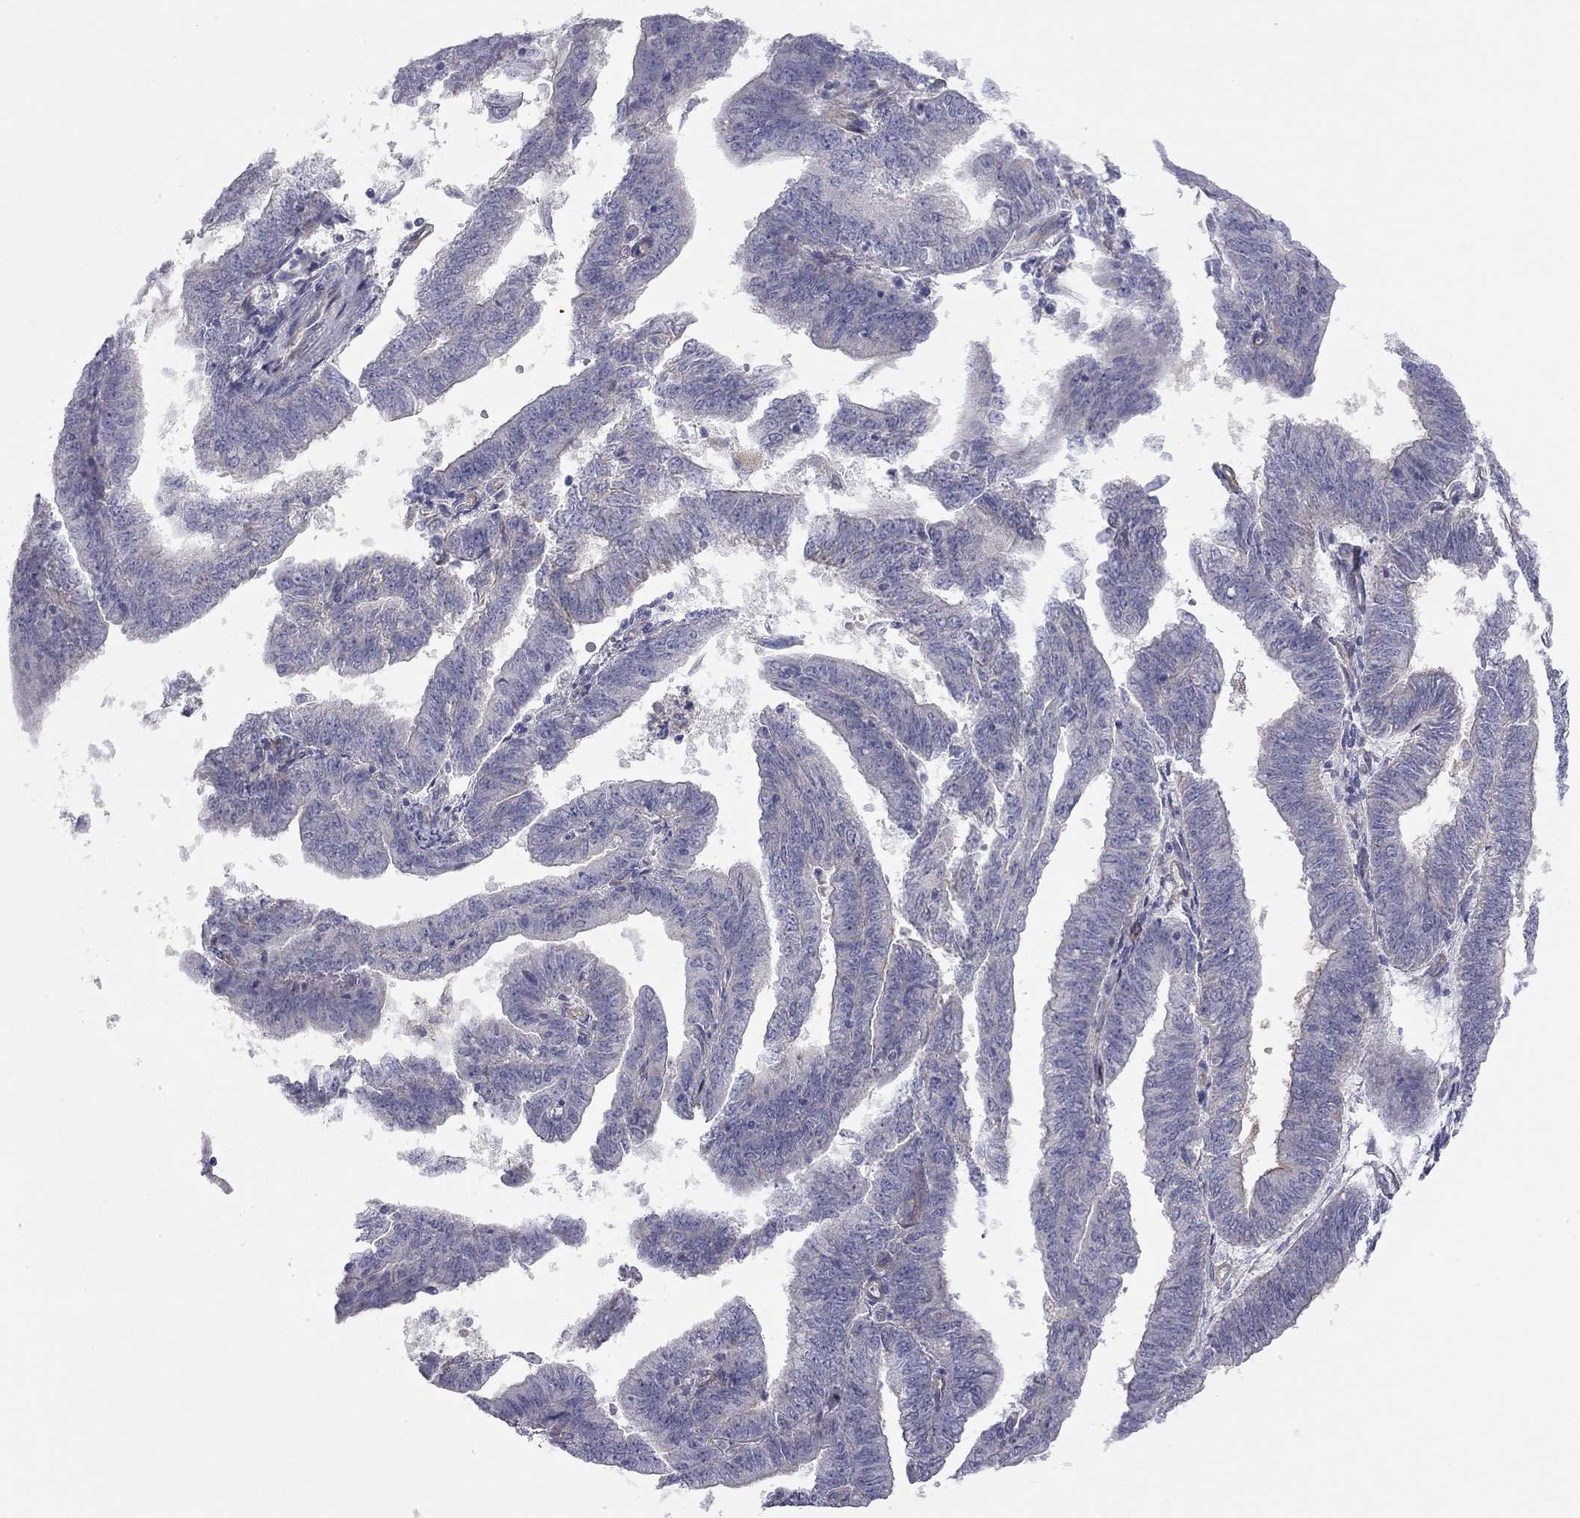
{"staining": {"intensity": "negative", "quantity": "none", "location": "none"}, "tissue": "endometrial cancer", "cell_type": "Tumor cells", "image_type": "cancer", "snomed": [{"axis": "morphology", "description": "Adenocarcinoma, NOS"}, {"axis": "topography", "description": "Endometrium"}], "caption": "High power microscopy histopathology image of an immunohistochemistry micrograph of adenocarcinoma (endometrial), revealing no significant positivity in tumor cells.", "gene": "GPRC5B", "patient": {"sex": "female", "age": 82}}